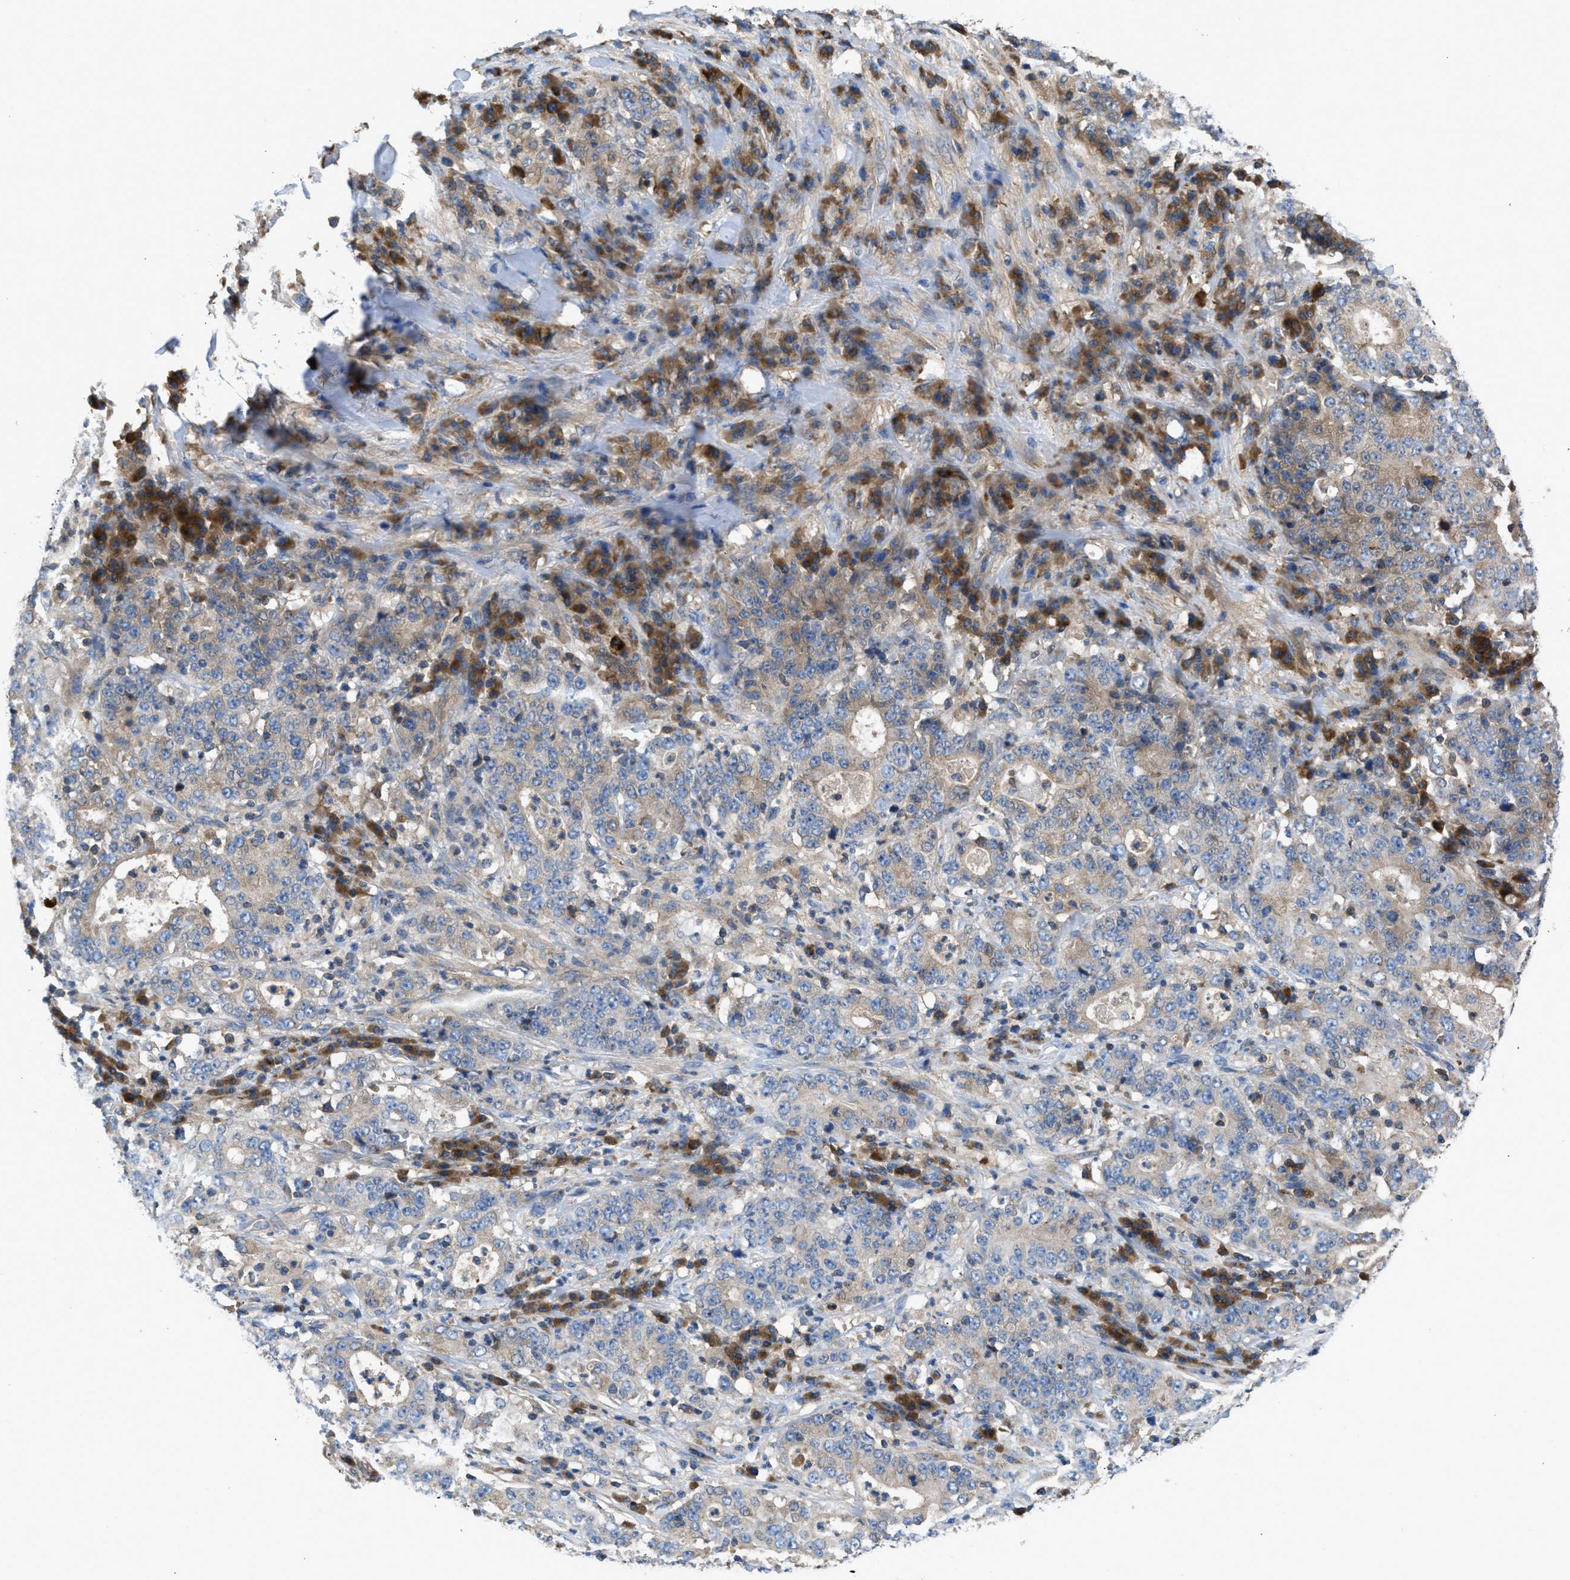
{"staining": {"intensity": "weak", "quantity": "25%-75%", "location": "cytoplasmic/membranous"}, "tissue": "stomach cancer", "cell_type": "Tumor cells", "image_type": "cancer", "snomed": [{"axis": "morphology", "description": "Normal tissue, NOS"}, {"axis": "morphology", "description": "Adenocarcinoma, NOS"}, {"axis": "topography", "description": "Stomach, upper"}, {"axis": "topography", "description": "Stomach"}], "caption": "Approximately 25%-75% of tumor cells in human stomach cancer (adenocarcinoma) demonstrate weak cytoplasmic/membranous protein staining as visualized by brown immunohistochemical staining.", "gene": "CHKB", "patient": {"sex": "male", "age": 59}}